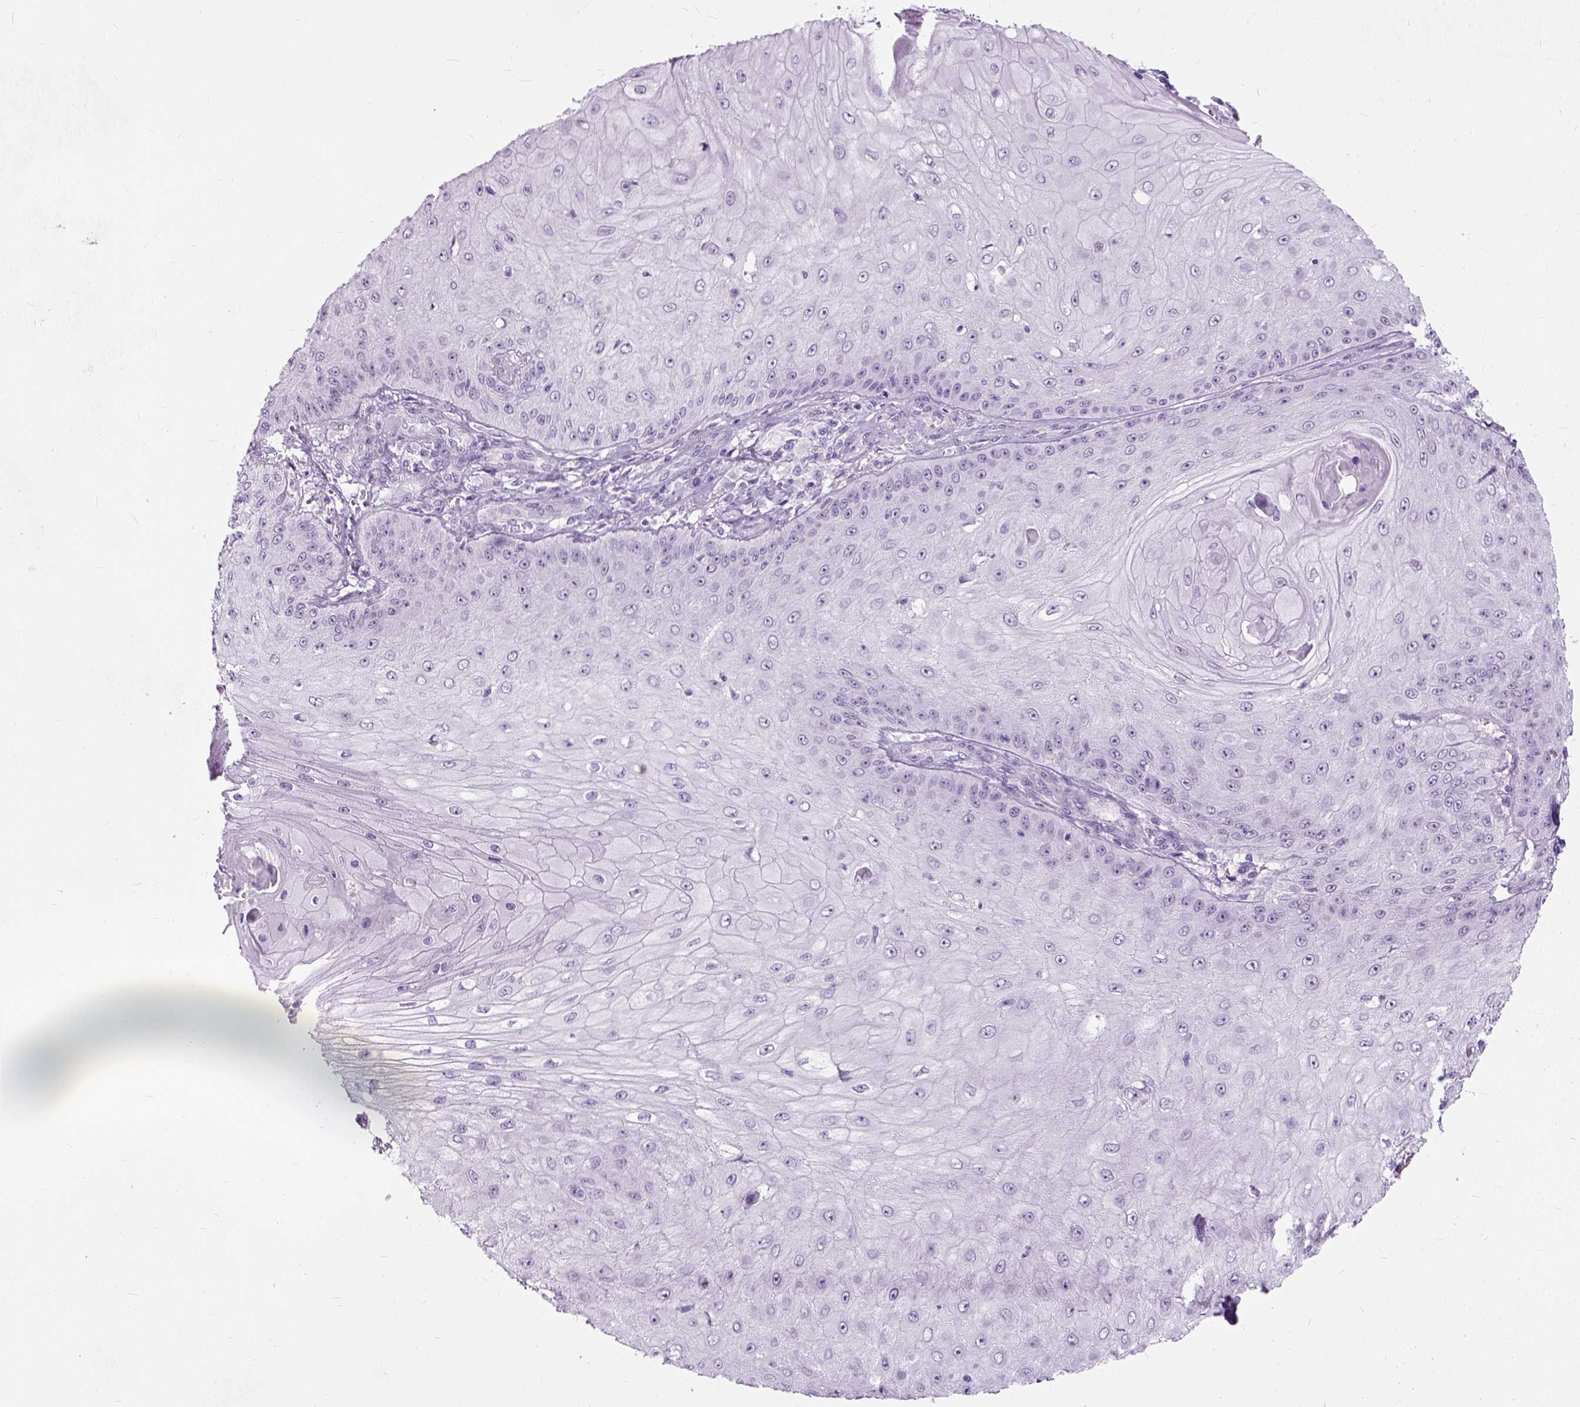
{"staining": {"intensity": "negative", "quantity": "none", "location": "none"}, "tissue": "skin cancer", "cell_type": "Tumor cells", "image_type": "cancer", "snomed": [{"axis": "morphology", "description": "Squamous cell carcinoma, NOS"}, {"axis": "topography", "description": "Skin"}], "caption": "Protein analysis of skin cancer demonstrates no significant positivity in tumor cells.", "gene": "AXDND1", "patient": {"sex": "male", "age": 70}}